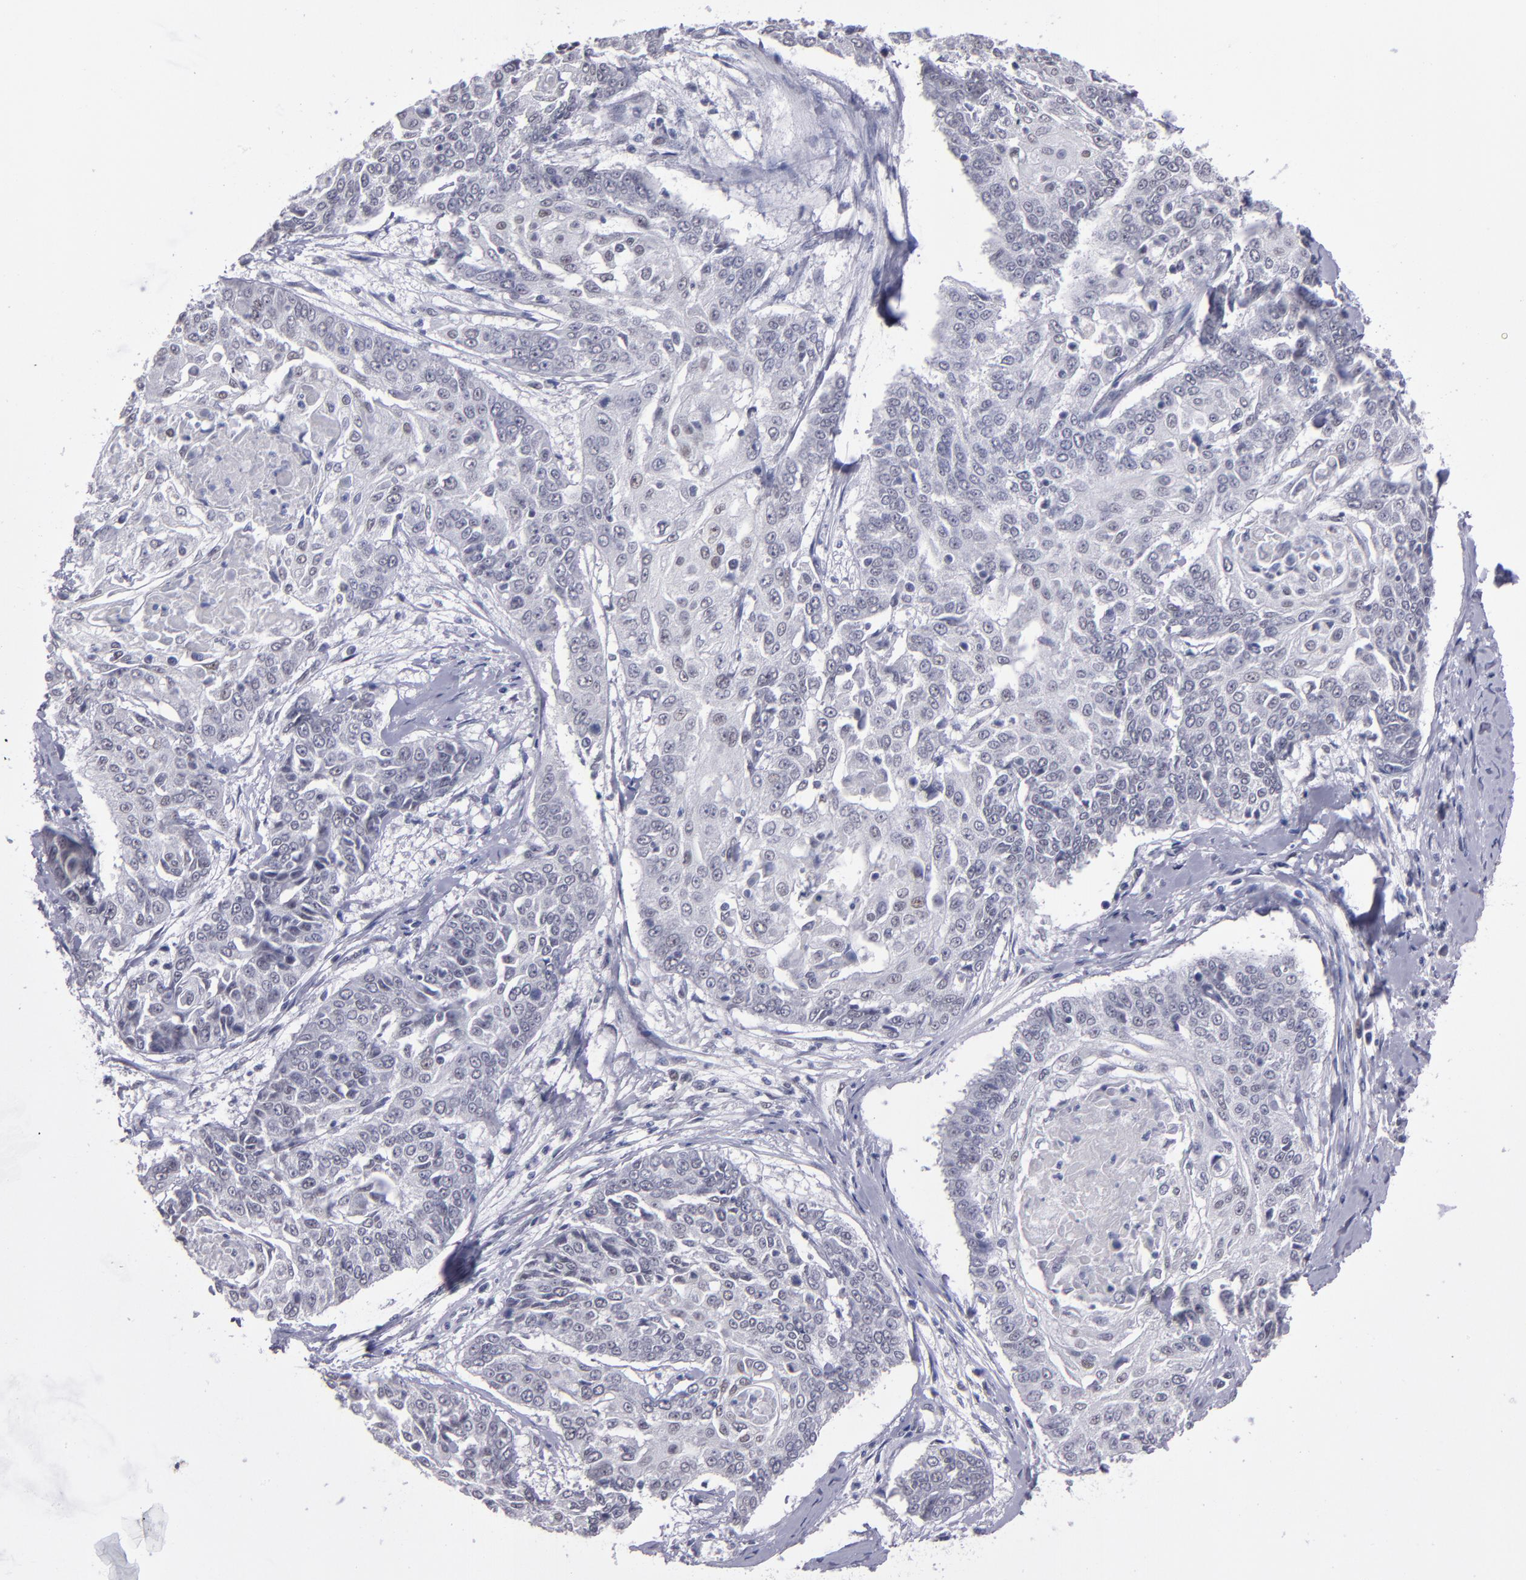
{"staining": {"intensity": "weak", "quantity": "<25%", "location": "nuclear"}, "tissue": "cervical cancer", "cell_type": "Tumor cells", "image_type": "cancer", "snomed": [{"axis": "morphology", "description": "Squamous cell carcinoma, NOS"}, {"axis": "topography", "description": "Cervix"}], "caption": "IHC photomicrograph of squamous cell carcinoma (cervical) stained for a protein (brown), which reveals no staining in tumor cells.", "gene": "OTUB2", "patient": {"sex": "female", "age": 64}}